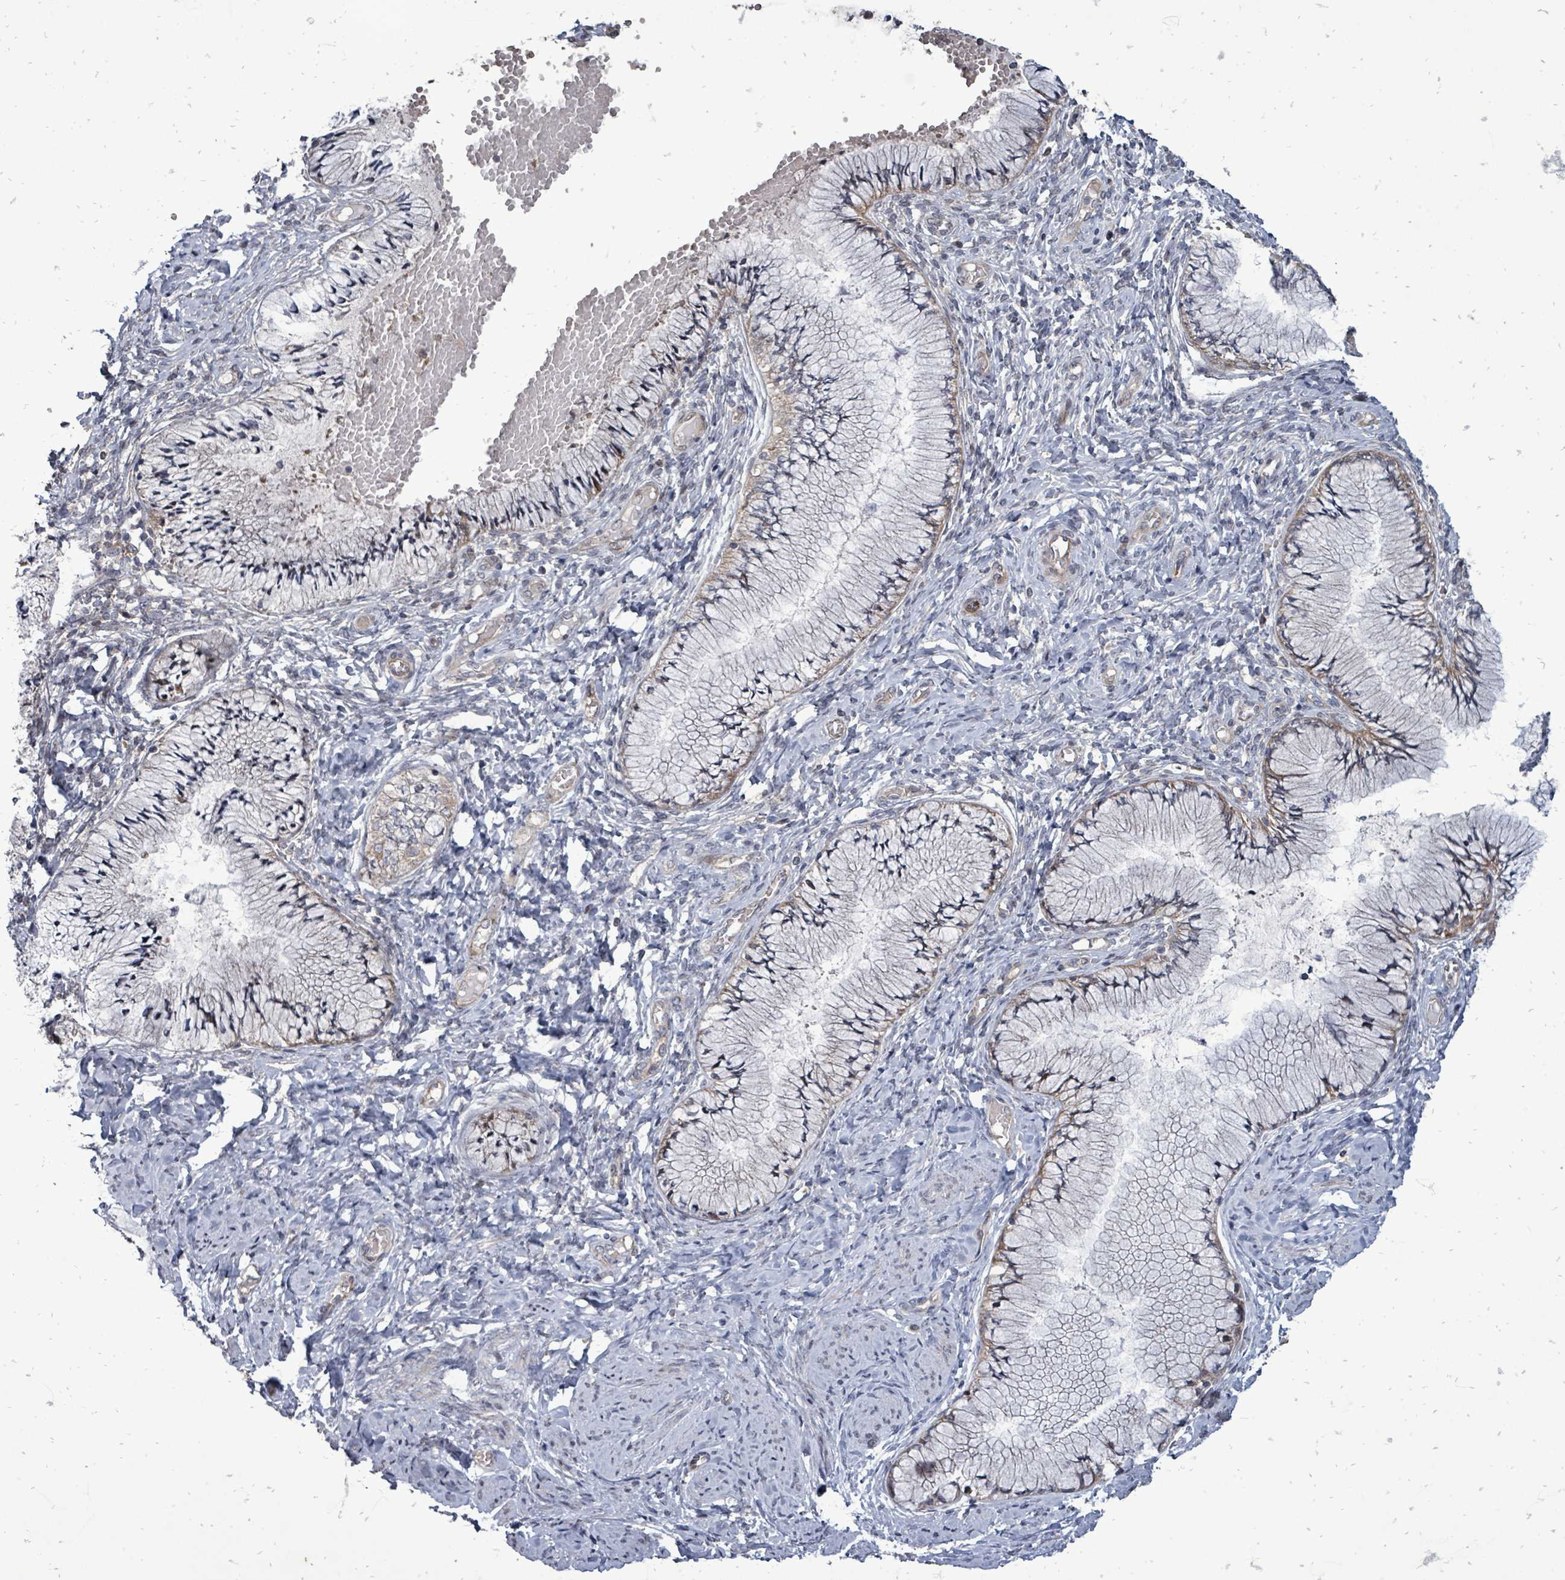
{"staining": {"intensity": "weak", "quantity": "25%-75%", "location": "cytoplasmic/membranous"}, "tissue": "cervix", "cell_type": "Glandular cells", "image_type": "normal", "snomed": [{"axis": "morphology", "description": "Normal tissue, NOS"}, {"axis": "topography", "description": "Cervix"}], "caption": "Cervix stained for a protein (brown) demonstrates weak cytoplasmic/membranous positive expression in approximately 25%-75% of glandular cells.", "gene": "RALGAPB", "patient": {"sex": "female", "age": 42}}